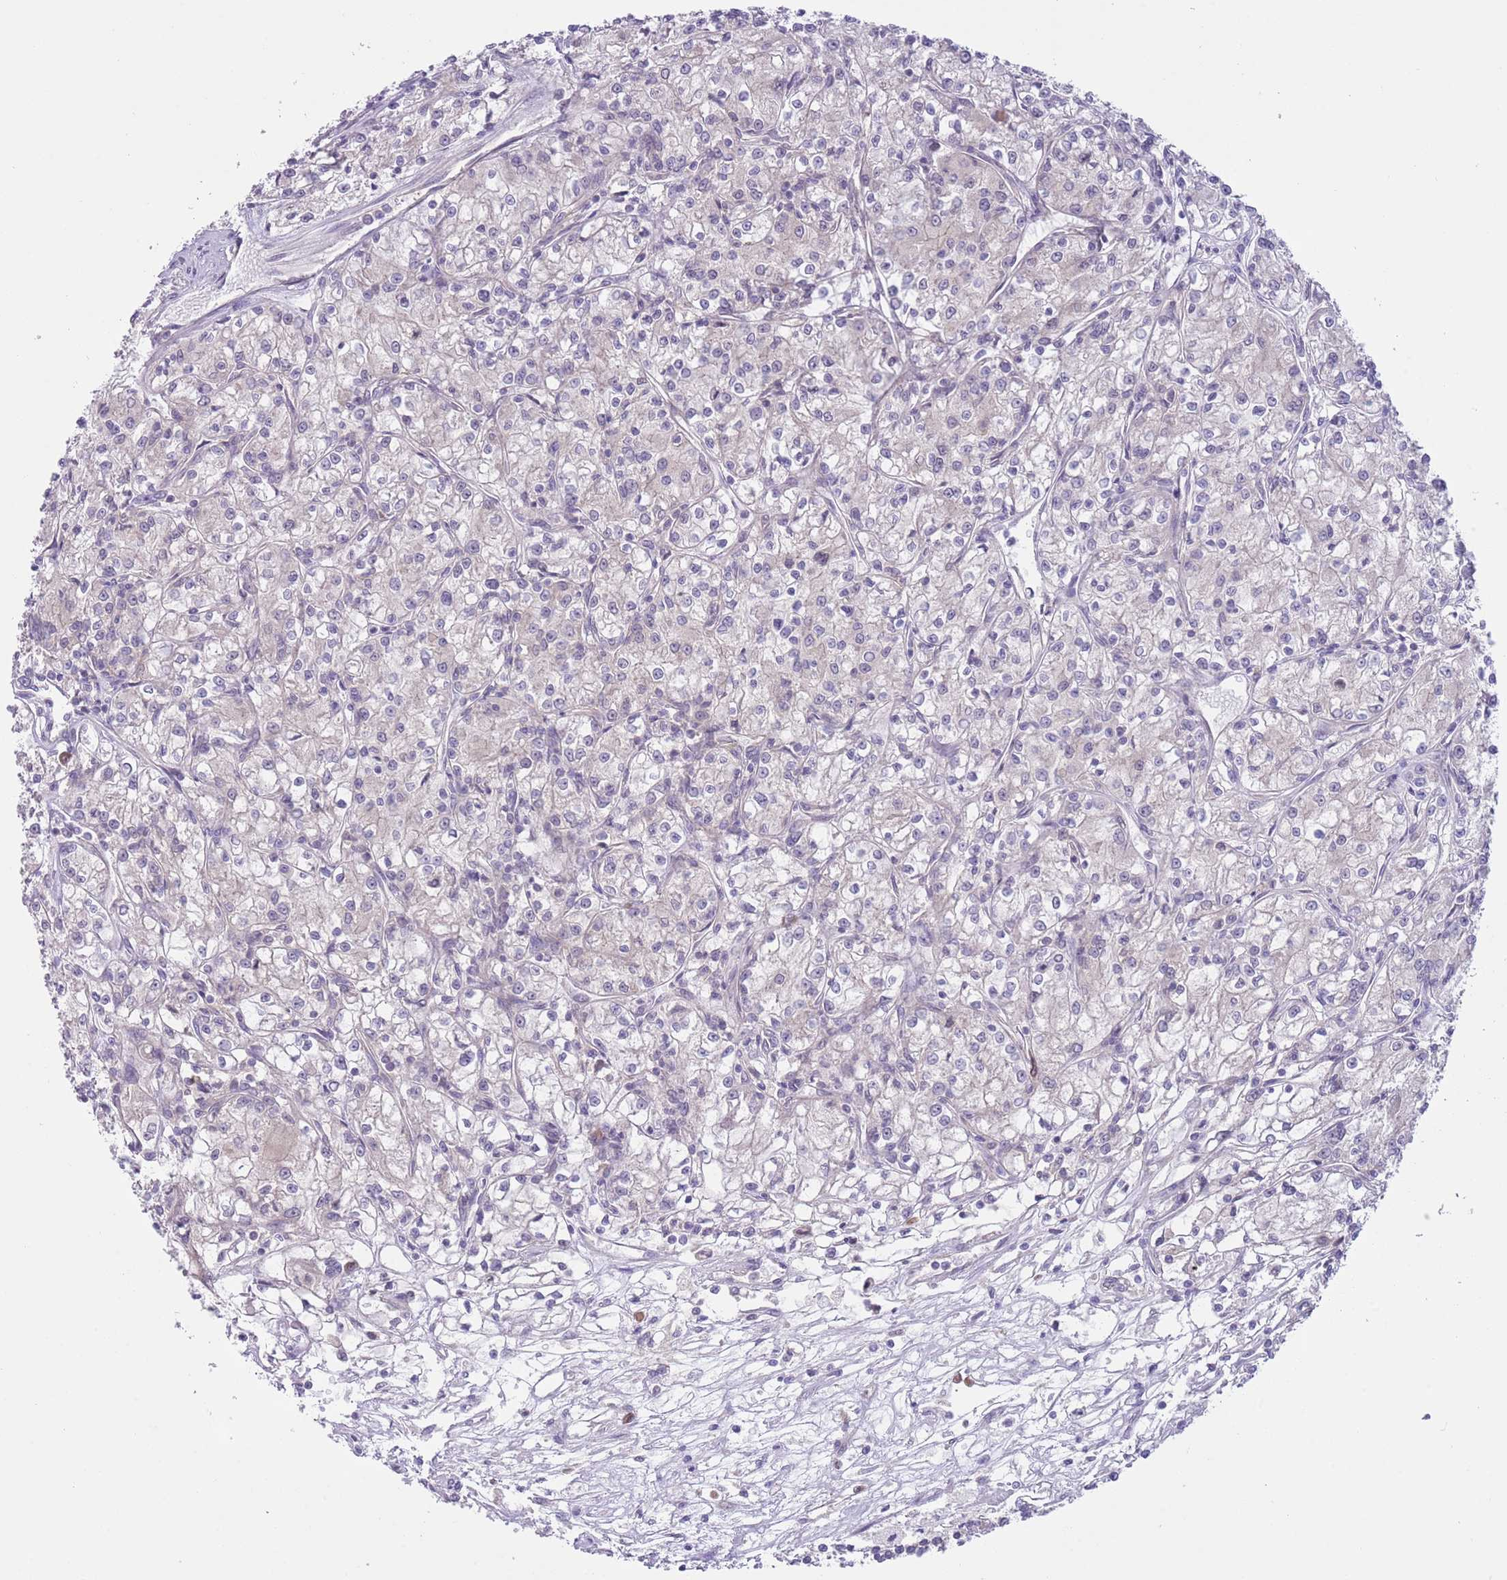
{"staining": {"intensity": "negative", "quantity": "none", "location": "none"}, "tissue": "renal cancer", "cell_type": "Tumor cells", "image_type": "cancer", "snomed": [{"axis": "morphology", "description": "Adenocarcinoma, NOS"}, {"axis": "topography", "description": "Kidney"}], "caption": "This is an immunohistochemistry (IHC) micrograph of renal cancer (adenocarcinoma). There is no positivity in tumor cells.", "gene": "COPE", "patient": {"sex": "female", "age": 59}}